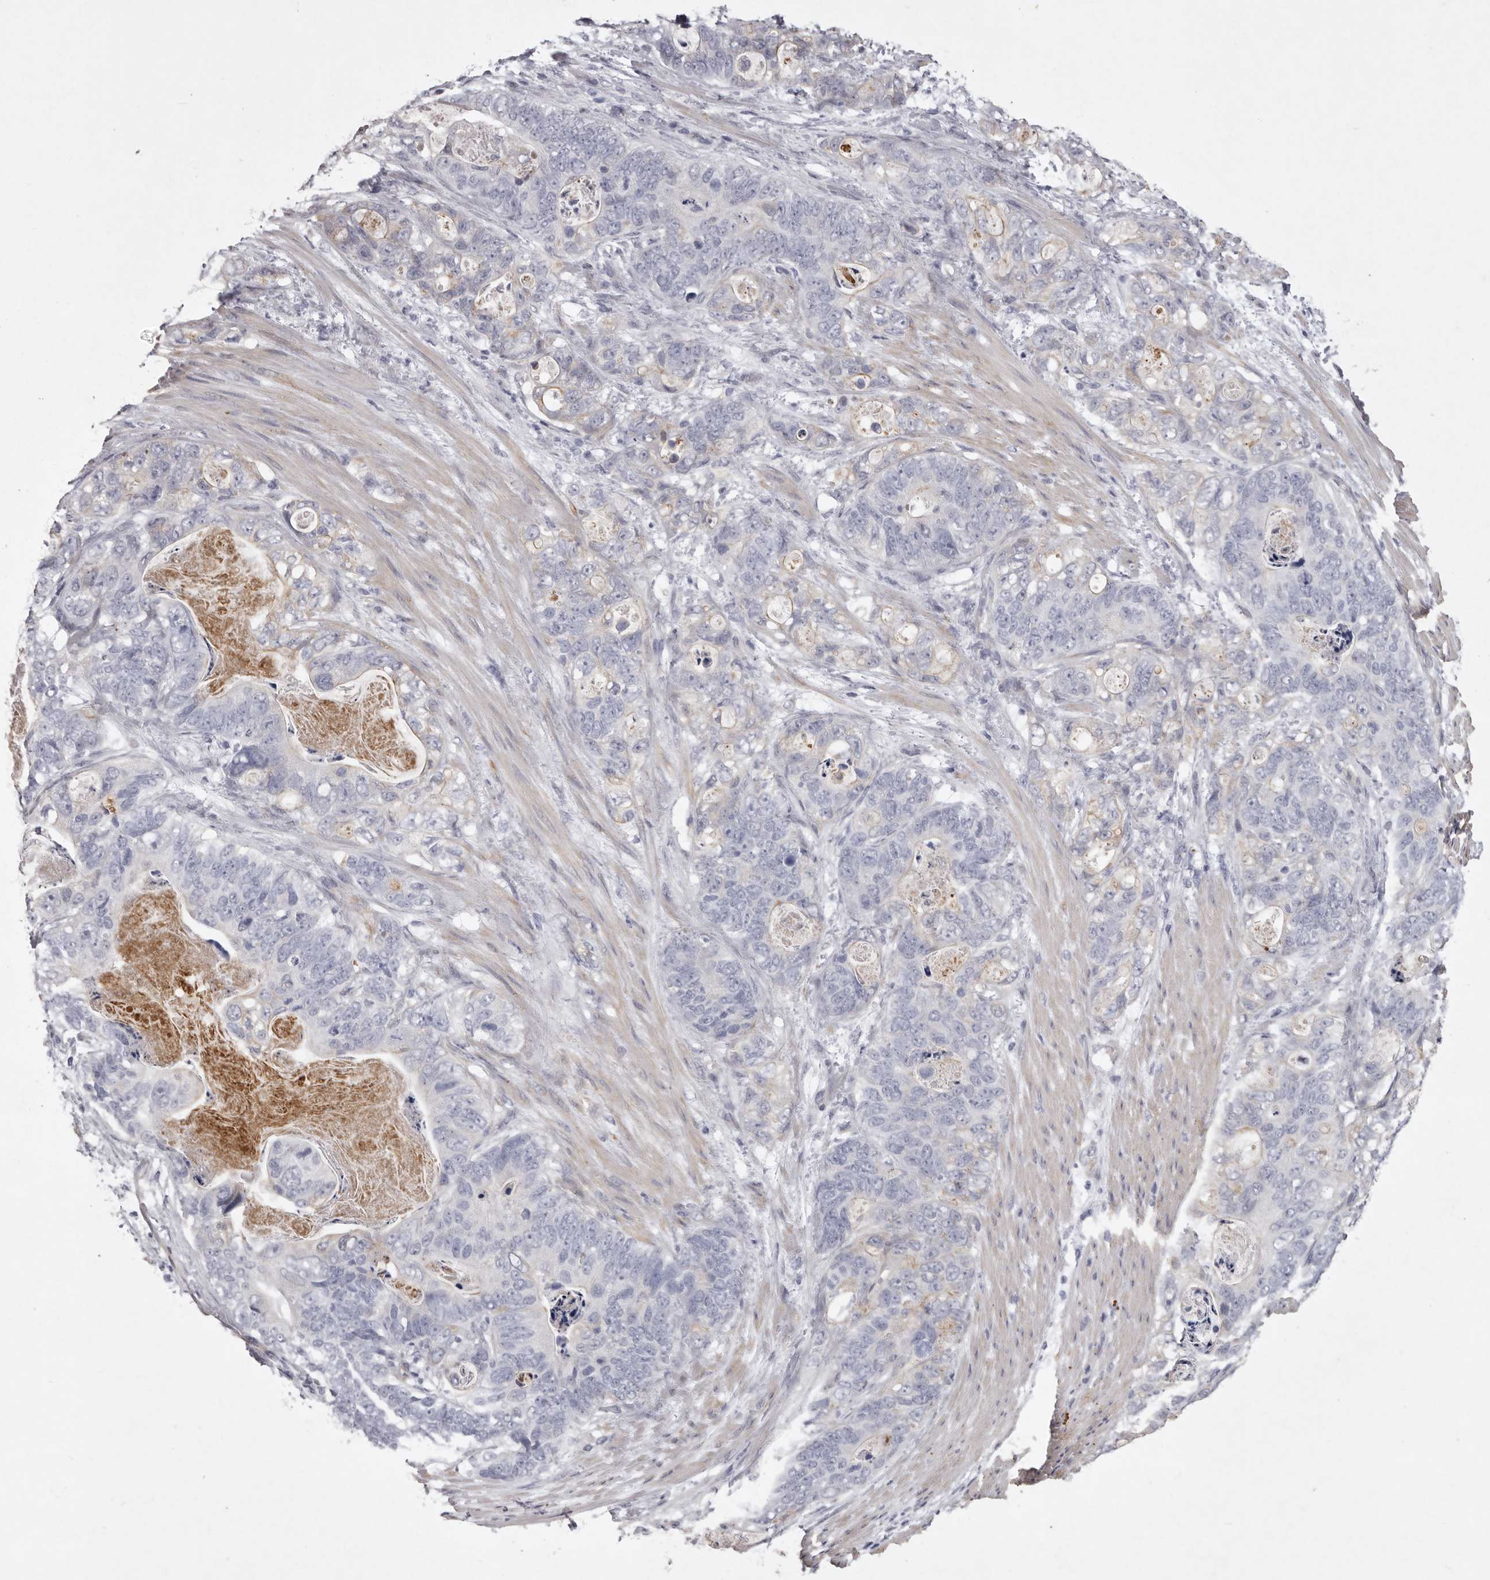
{"staining": {"intensity": "negative", "quantity": "none", "location": "none"}, "tissue": "stomach cancer", "cell_type": "Tumor cells", "image_type": "cancer", "snomed": [{"axis": "morphology", "description": "Normal tissue, NOS"}, {"axis": "morphology", "description": "Adenocarcinoma, NOS"}, {"axis": "topography", "description": "Stomach"}], "caption": "Human adenocarcinoma (stomach) stained for a protein using immunohistochemistry demonstrates no positivity in tumor cells.", "gene": "NKAIN4", "patient": {"sex": "female", "age": 89}}